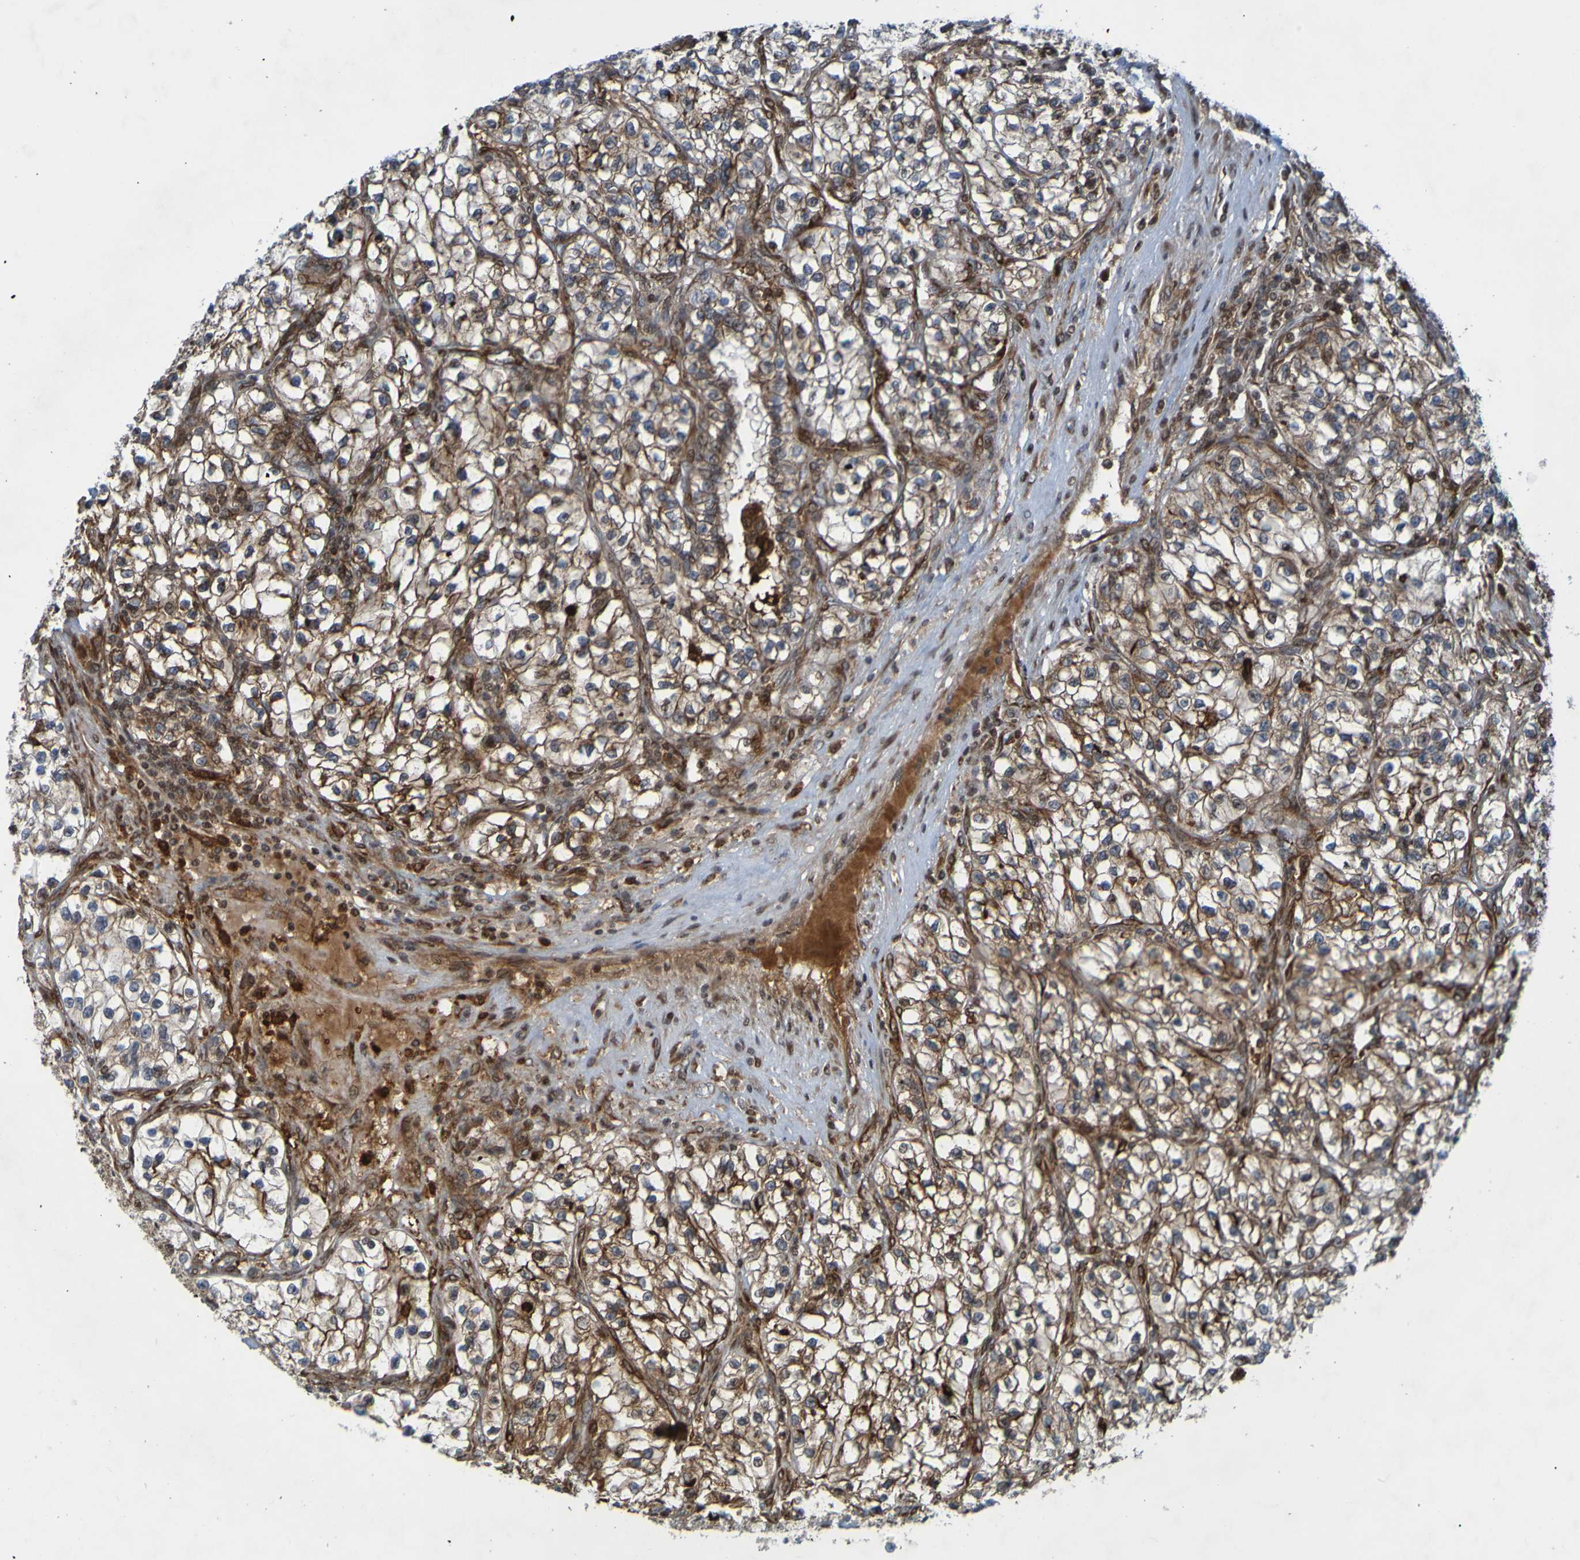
{"staining": {"intensity": "moderate", "quantity": "25%-75%", "location": "cytoplasmic/membranous"}, "tissue": "renal cancer", "cell_type": "Tumor cells", "image_type": "cancer", "snomed": [{"axis": "morphology", "description": "Adenocarcinoma, NOS"}, {"axis": "topography", "description": "Kidney"}], "caption": "Renal adenocarcinoma stained with immunohistochemistry demonstrates moderate cytoplasmic/membranous positivity in approximately 25%-75% of tumor cells.", "gene": "GUCY1A1", "patient": {"sex": "female", "age": 57}}